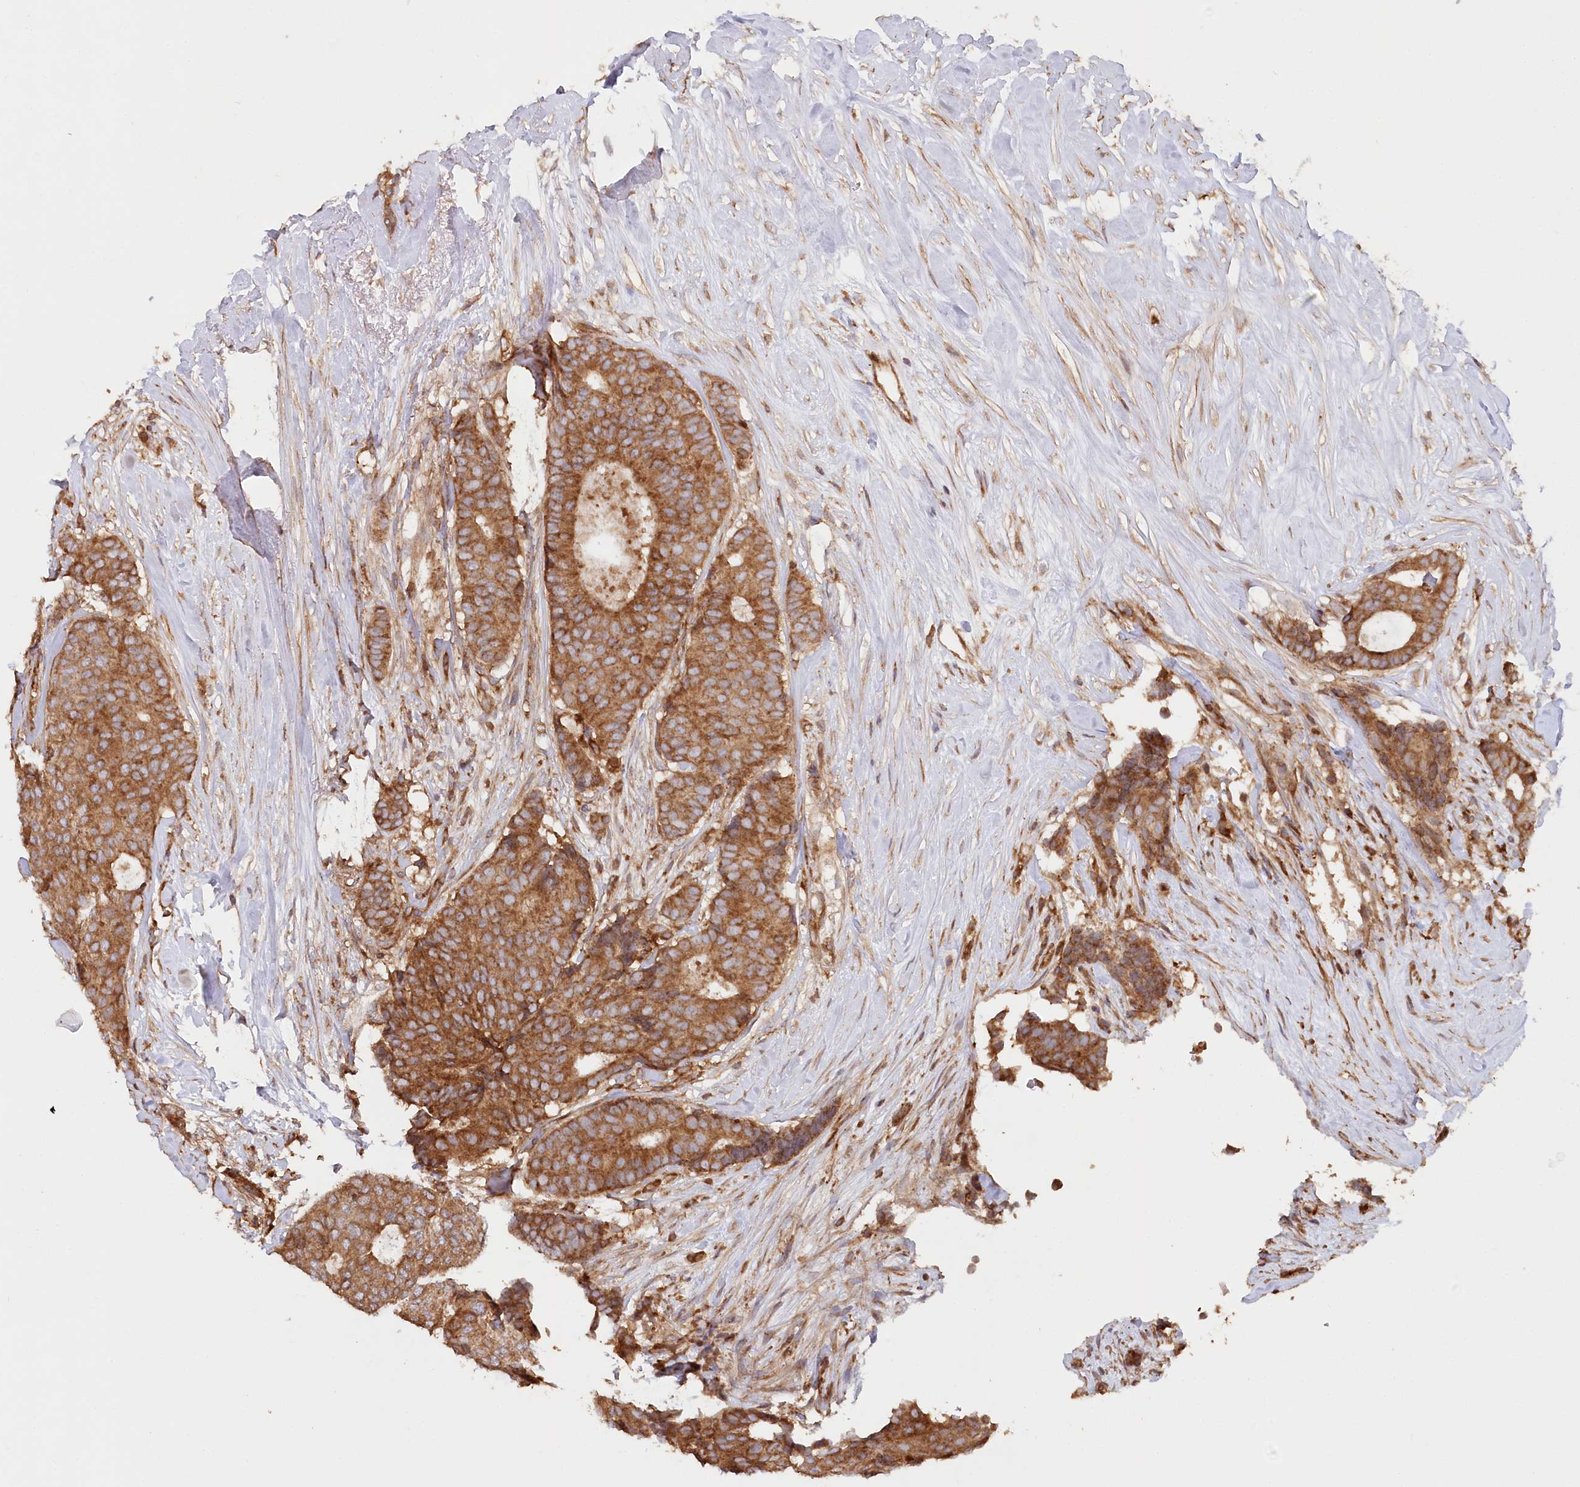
{"staining": {"intensity": "moderate", "quantity": ">75%", "location": "cytoplasmic/membranous"}, "tissue": "breast cancer", "cell_type": "Tumor cells", "image_type": "cancer", "snomed": [{"axis": "morphology", "description": "Duct carcinoma"}, {"axis": "topography", "description": "Breast"}], "caption": "Immunohistochemistry (DAB) staining of breast infiltrating ductal carcinoma shows moderate cytoplasmic/membranous protein staining in approximately >75% of tumor cells. (DAB (3,3'-diaminobenzidine) IHC with brightfield microscopy, high magnification).", "gene": "PAIP2", "patient": {"sex": "female", "age": 75}}